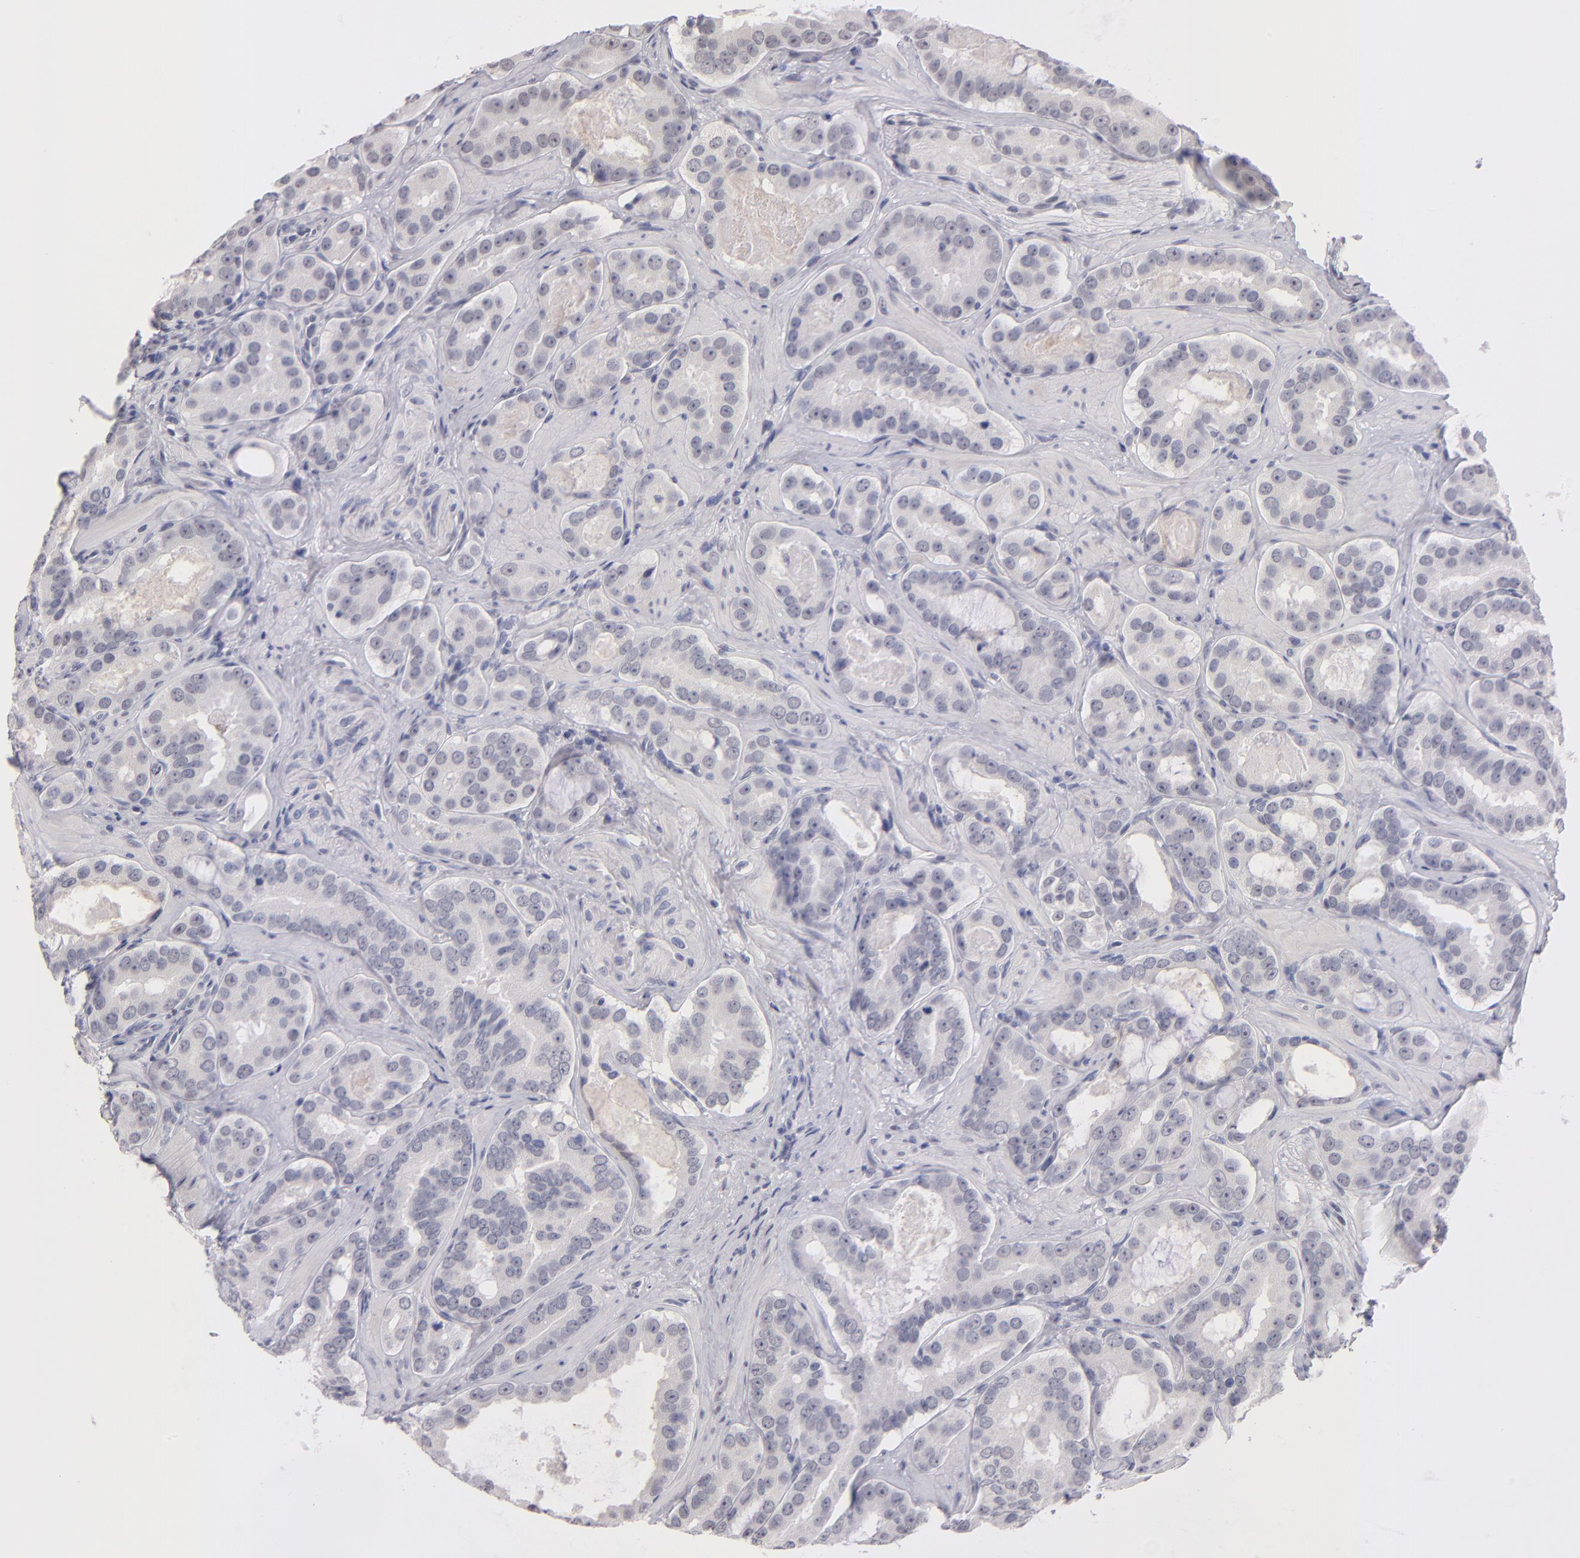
{"staining": {"intensity": "negative", "quantity": "none", "location": "none"}, "tissue": "prostate cancer", "cell_type": "Tumor cells", "image_type": "cancer", "snomed": [{"axis": "morphology", "description": "Adenocarcinoma, Low grade"}, {"axis": "topography", "description": "Prostate"}], "caption": "Immunohistochemical staining of human prostate cancer (adenocarcinoma (low-grade)) displays no significant staining in tumor cells.", "gene": "TEX11", "patient": {"sex": "male", "age": 59}}